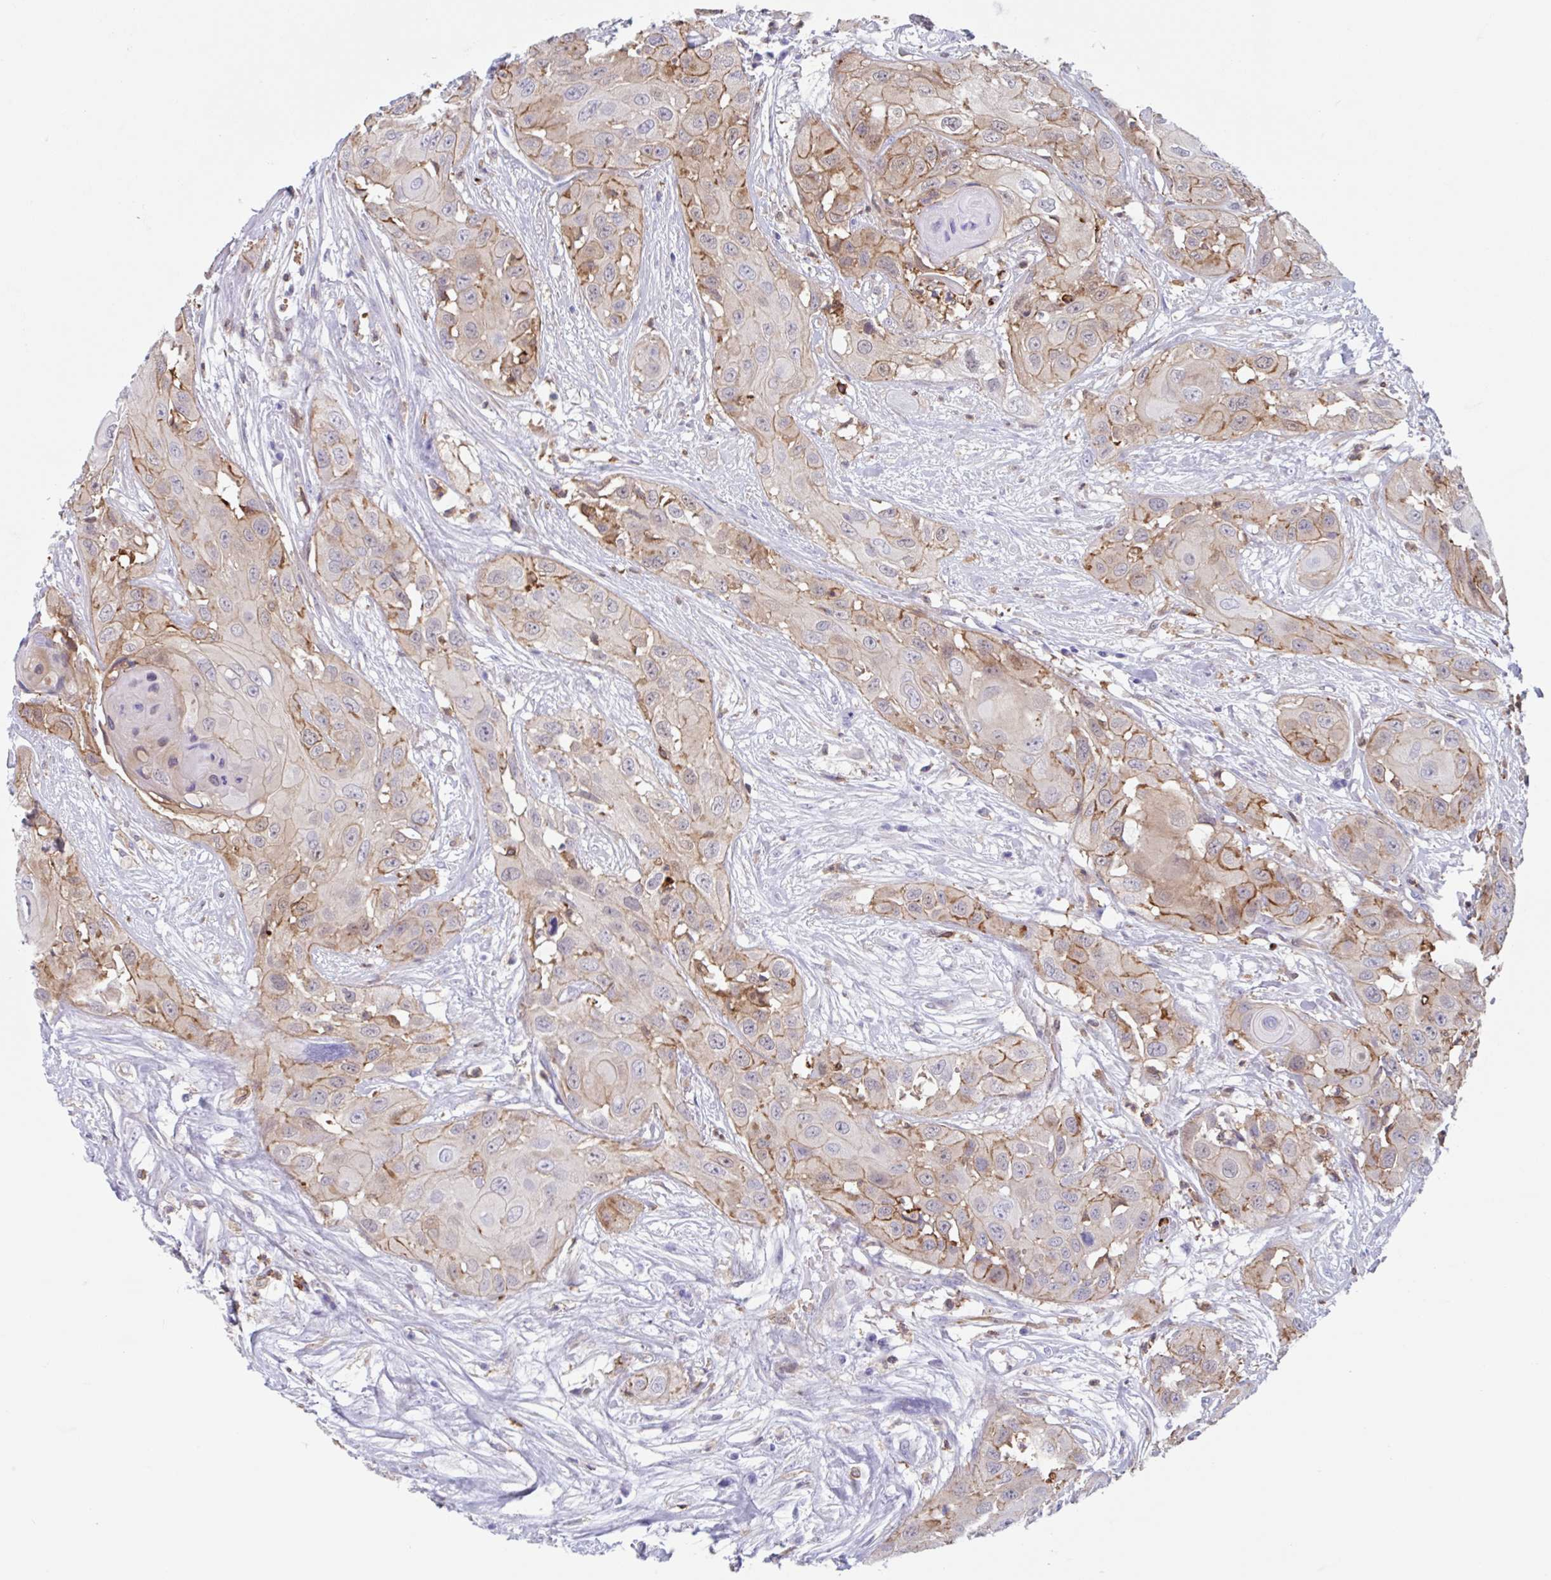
{"staining": {"intensity": "moderate", "quantity": "<25%", "location": "cytoplasmic/membranous"}, "tissue": "head and neck cancer", "cell_type": "Tumor cells", "image_type": "cancer", "snomed": [{"axis": "morphology", "description": "Squamous cell carcinoma, NOS"}, {"axis": "topography", "description": "Head-Neck"}], "caption": "Protein staining of head and neck cancer (squamous cell carcinoma) tissue displays moderate cytoplasmic/membranous expression in approximately <25% of tumor cells.", "gene": "EFHD1", "patient": {"sex": "male", "age": 83}}